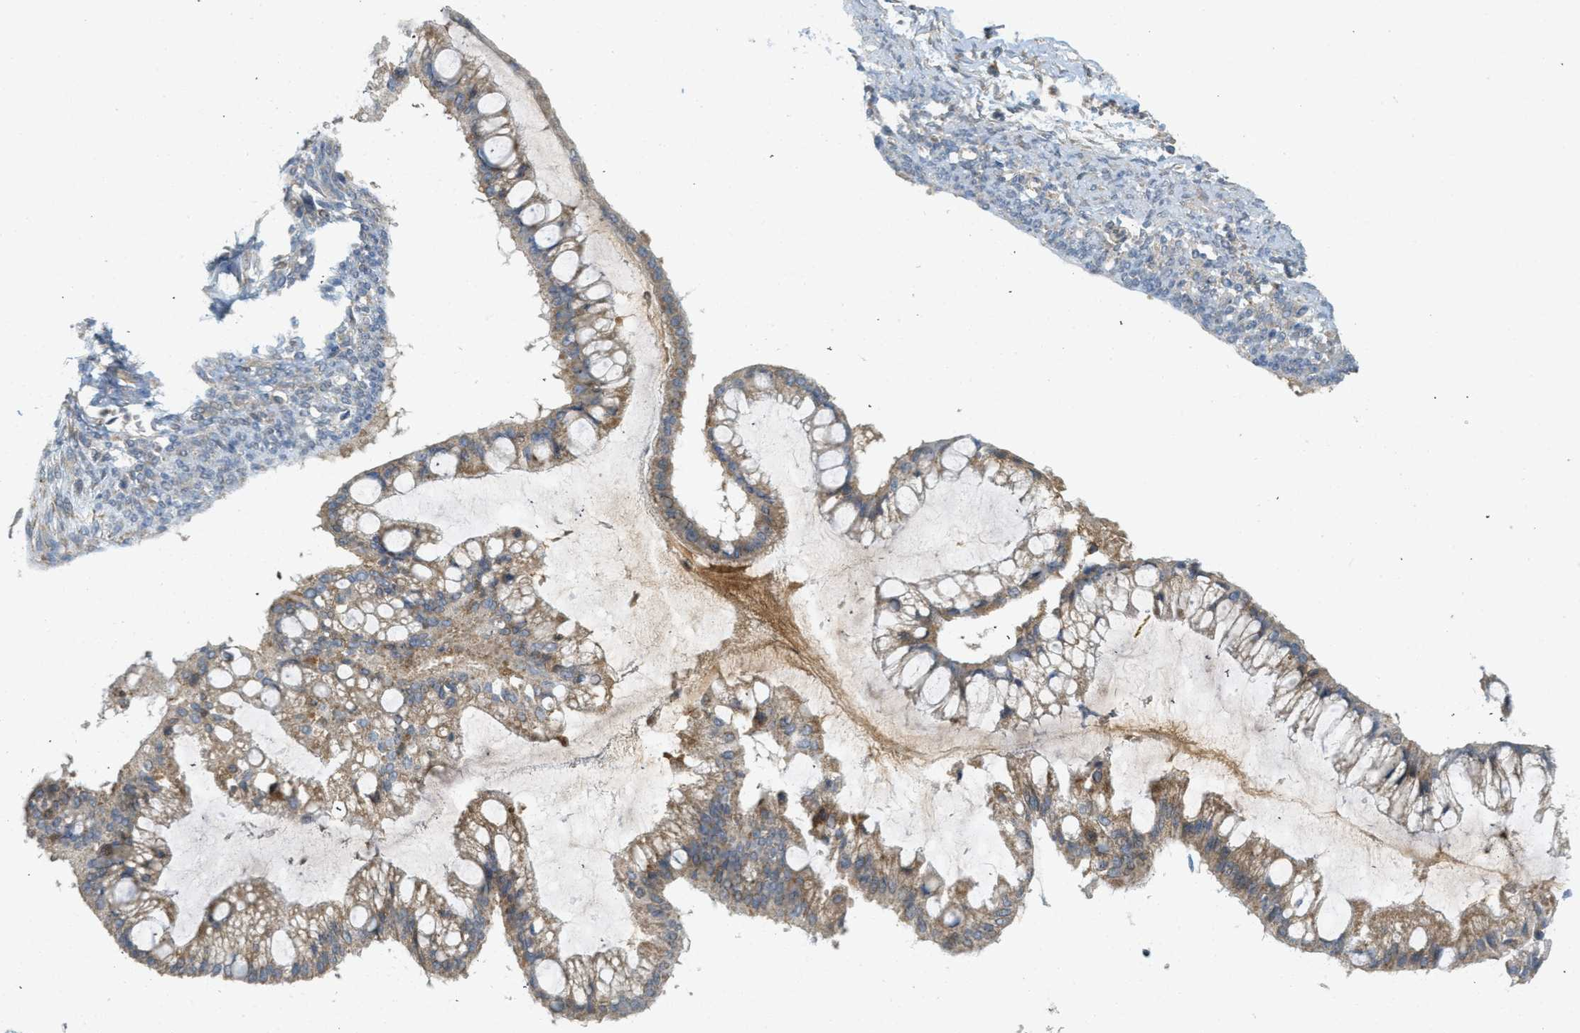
{"staining": {"intensity": "moderate", "quantity": ">75%", "location": "cytoplasmic/membranous"}, "tissue": "ovarian cancer", "cell_type": "Tumor cells", "image_type": "cancer", "snomed": [{"axis": "morphology", "description": "Cystadenocarcinoma, mucinous, NOS"}, {"axis": "topography", "description": "Ovary"}], "caption": "Immunohistochemical staining of ovarian cancer displays medium levels of moderate cytoplasmic/membranous expression in about >75% of tumor cells.", "gene": "PROC", "patient": {"sex": "female", "age": 73}}